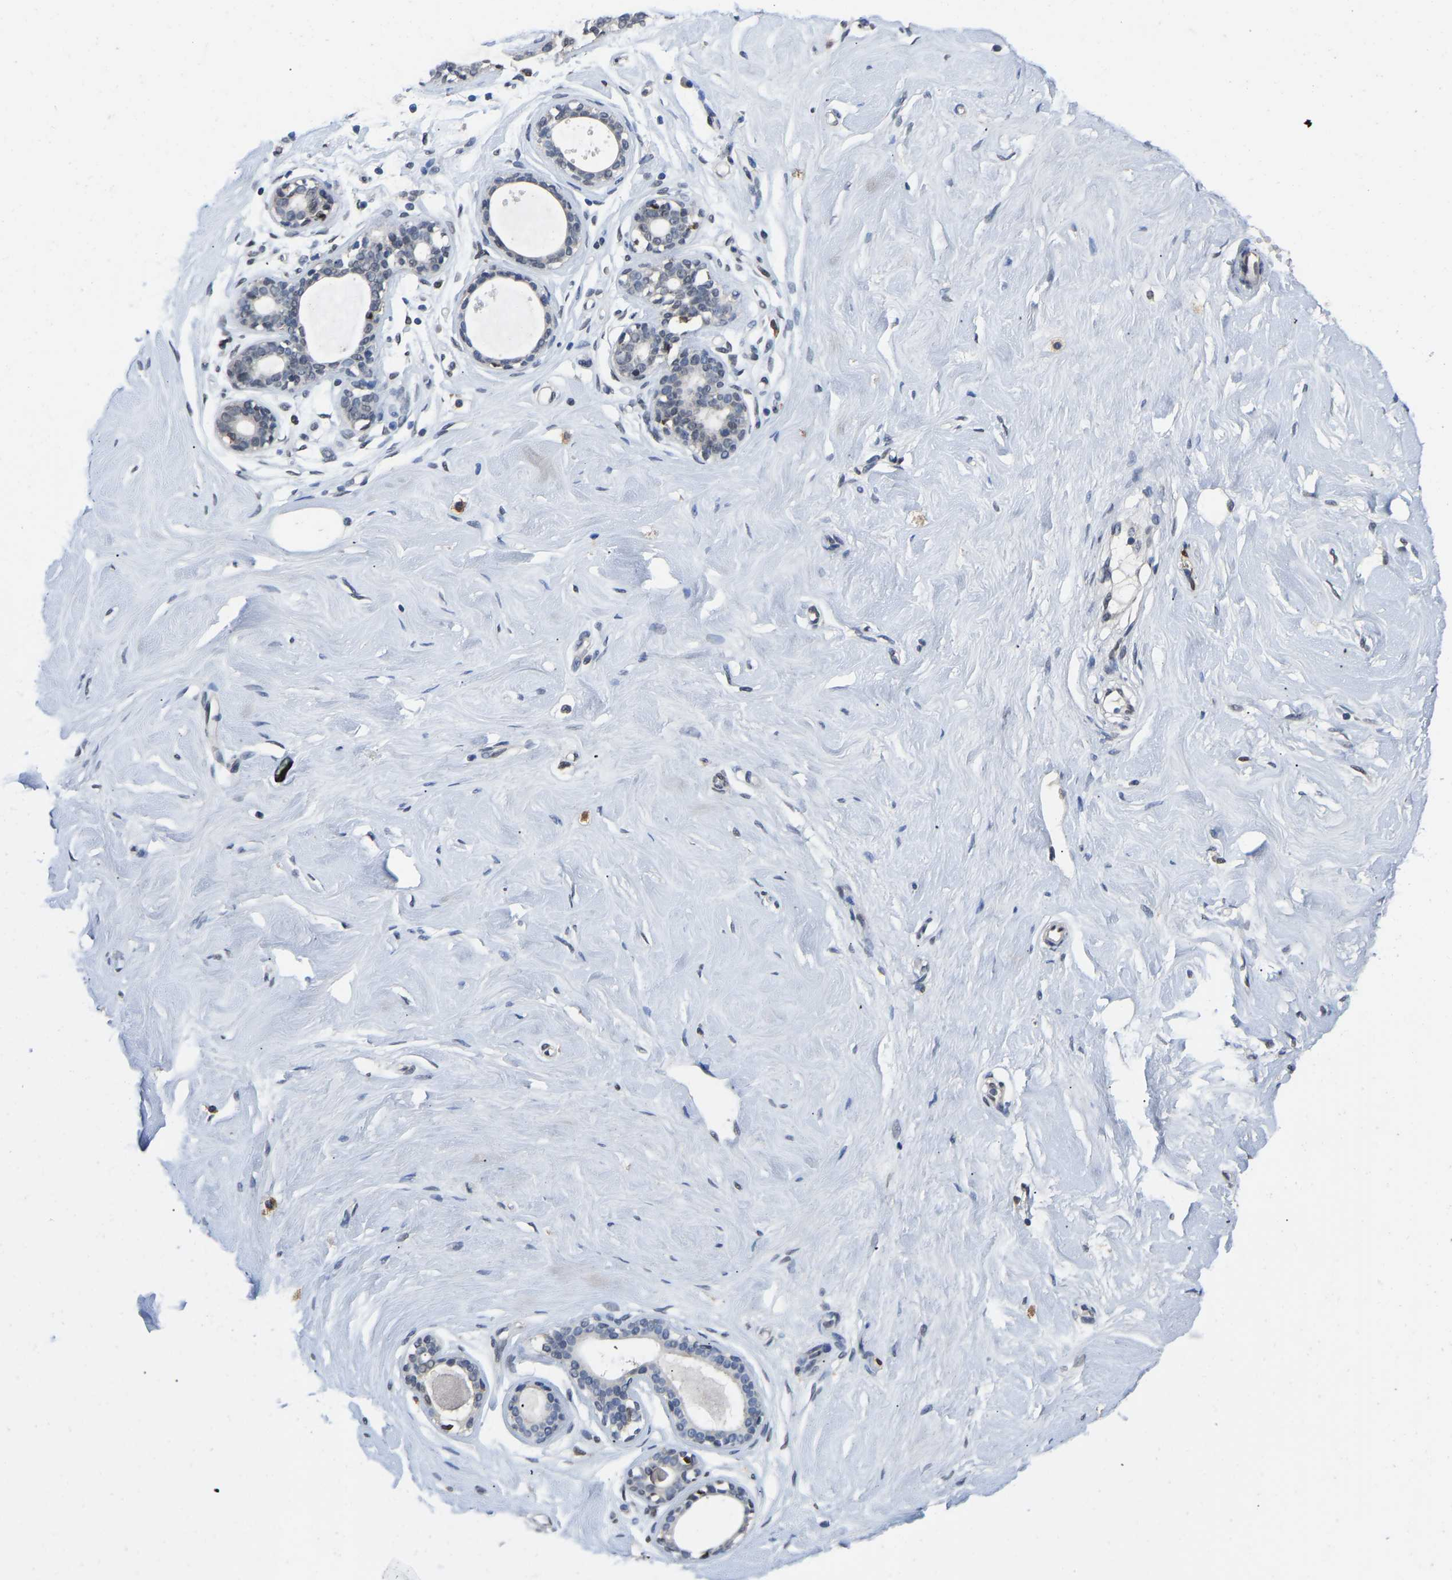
{"staining": {"intensity": "negative", "quantity": "none", "location": "none"}, "tissue": "breast", "cell_type": "Adipocytes", "image_type": "normal", "snomed": [{"axis": "morphology", "description": "Normal tissue, NOS"}, {"axis": "topography", "description": "Breast"}], "caption": "IHC image of normal breast stained for a protein (brown), which reveals no positivity in adipocytes.", "gene": "QKI", "patient": {"sex": "female", "age": 23}}